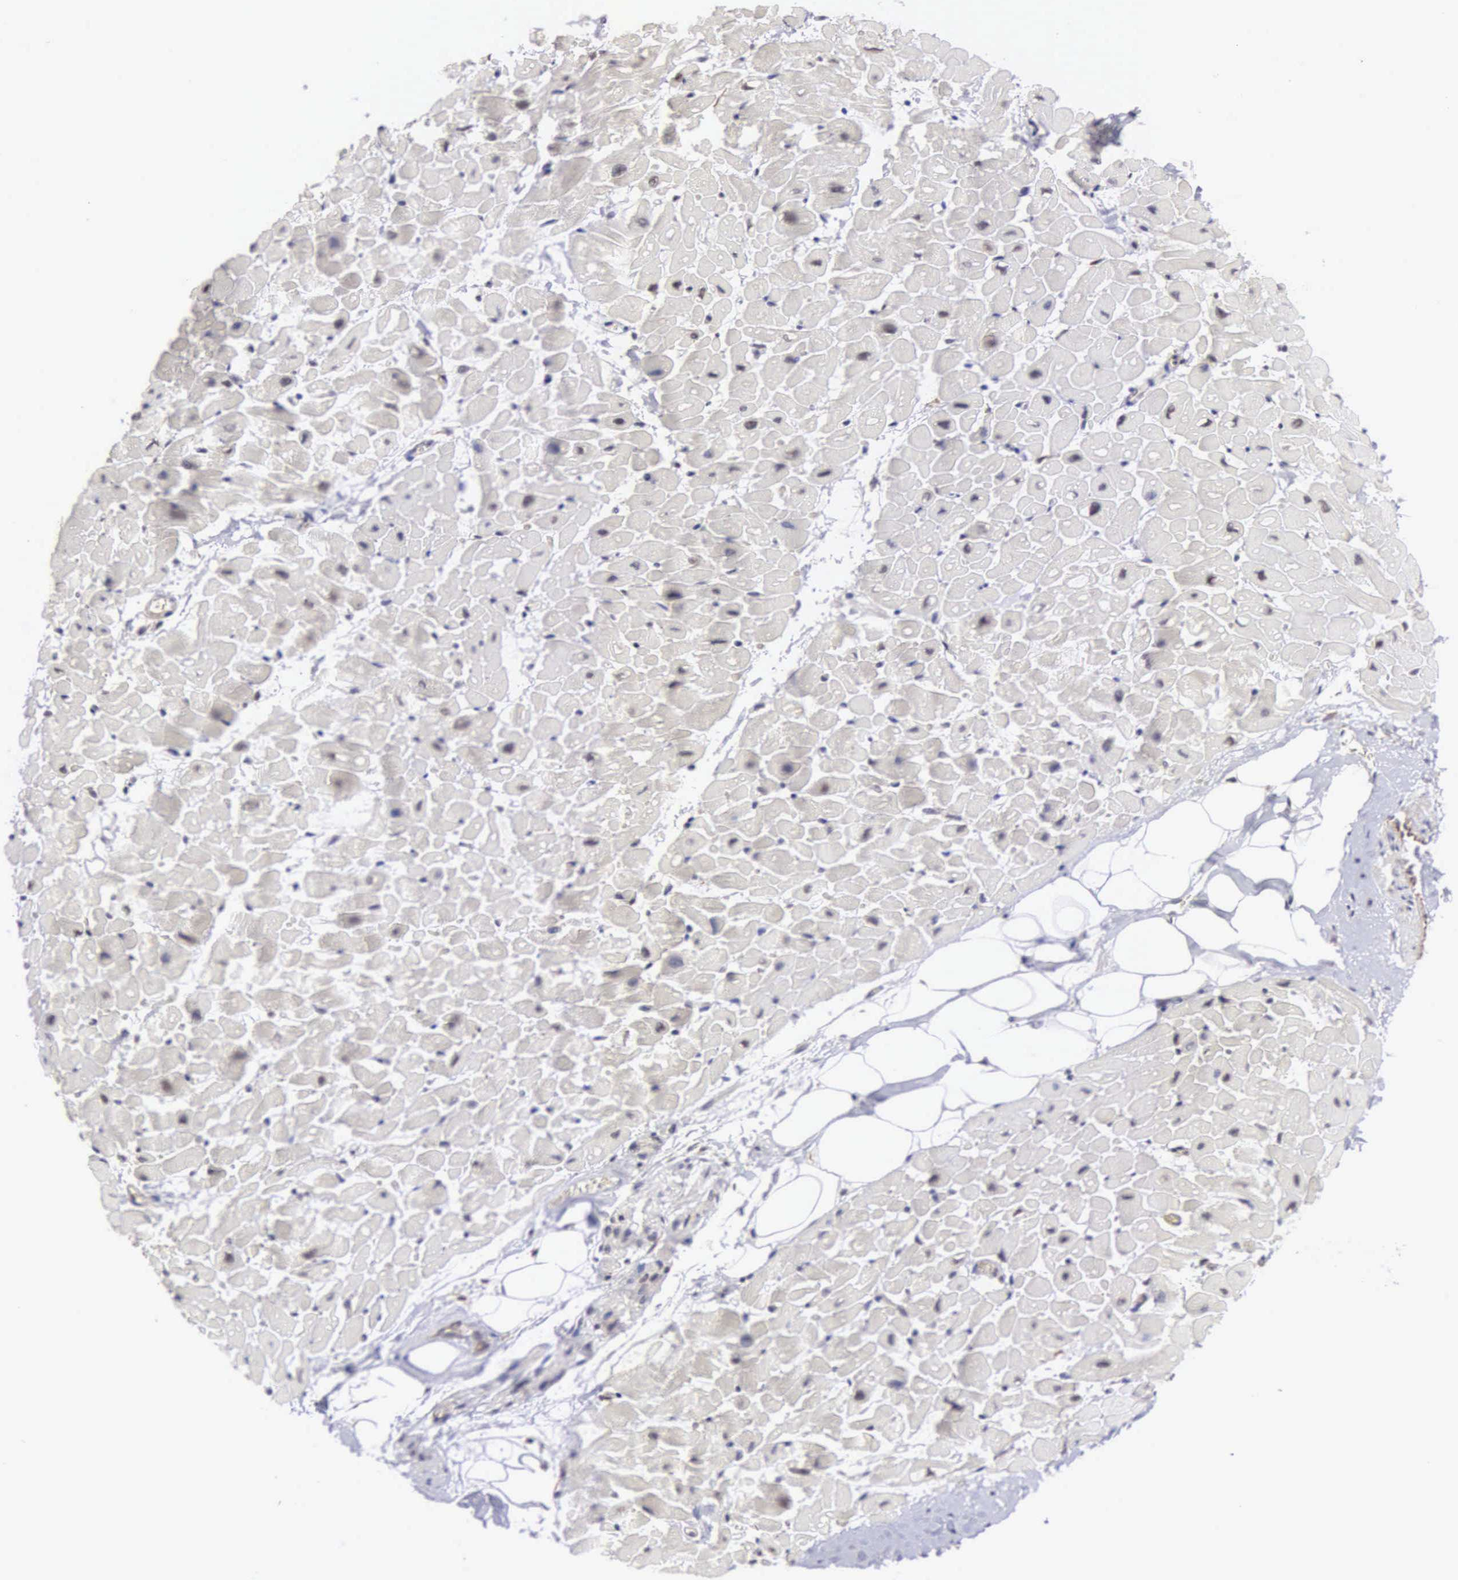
{"staining": {"intensity": "moderate", "quantity": "<25%", "location": "nuclear"}, "tissue": "heart muscle", "cell_type": "Cardiomyocytes", "image_type": "normal", "snomed": [{"axis": "morphology", "description": "Normal tissue, NOS"}, {"axis": "topography", "description": "Heart"}], "caption": "DAB (3,3'-diaminobenzidine) immunohistochemical staining of normal human heart muscle shows moderate nuclear protein staining in about <25% of cardiomyocytes. (DAB IHC, brown staining for protein, blue staining for nuclei).", "gene": "MORC2", "patient": {"sex": "male", "age": 45}}